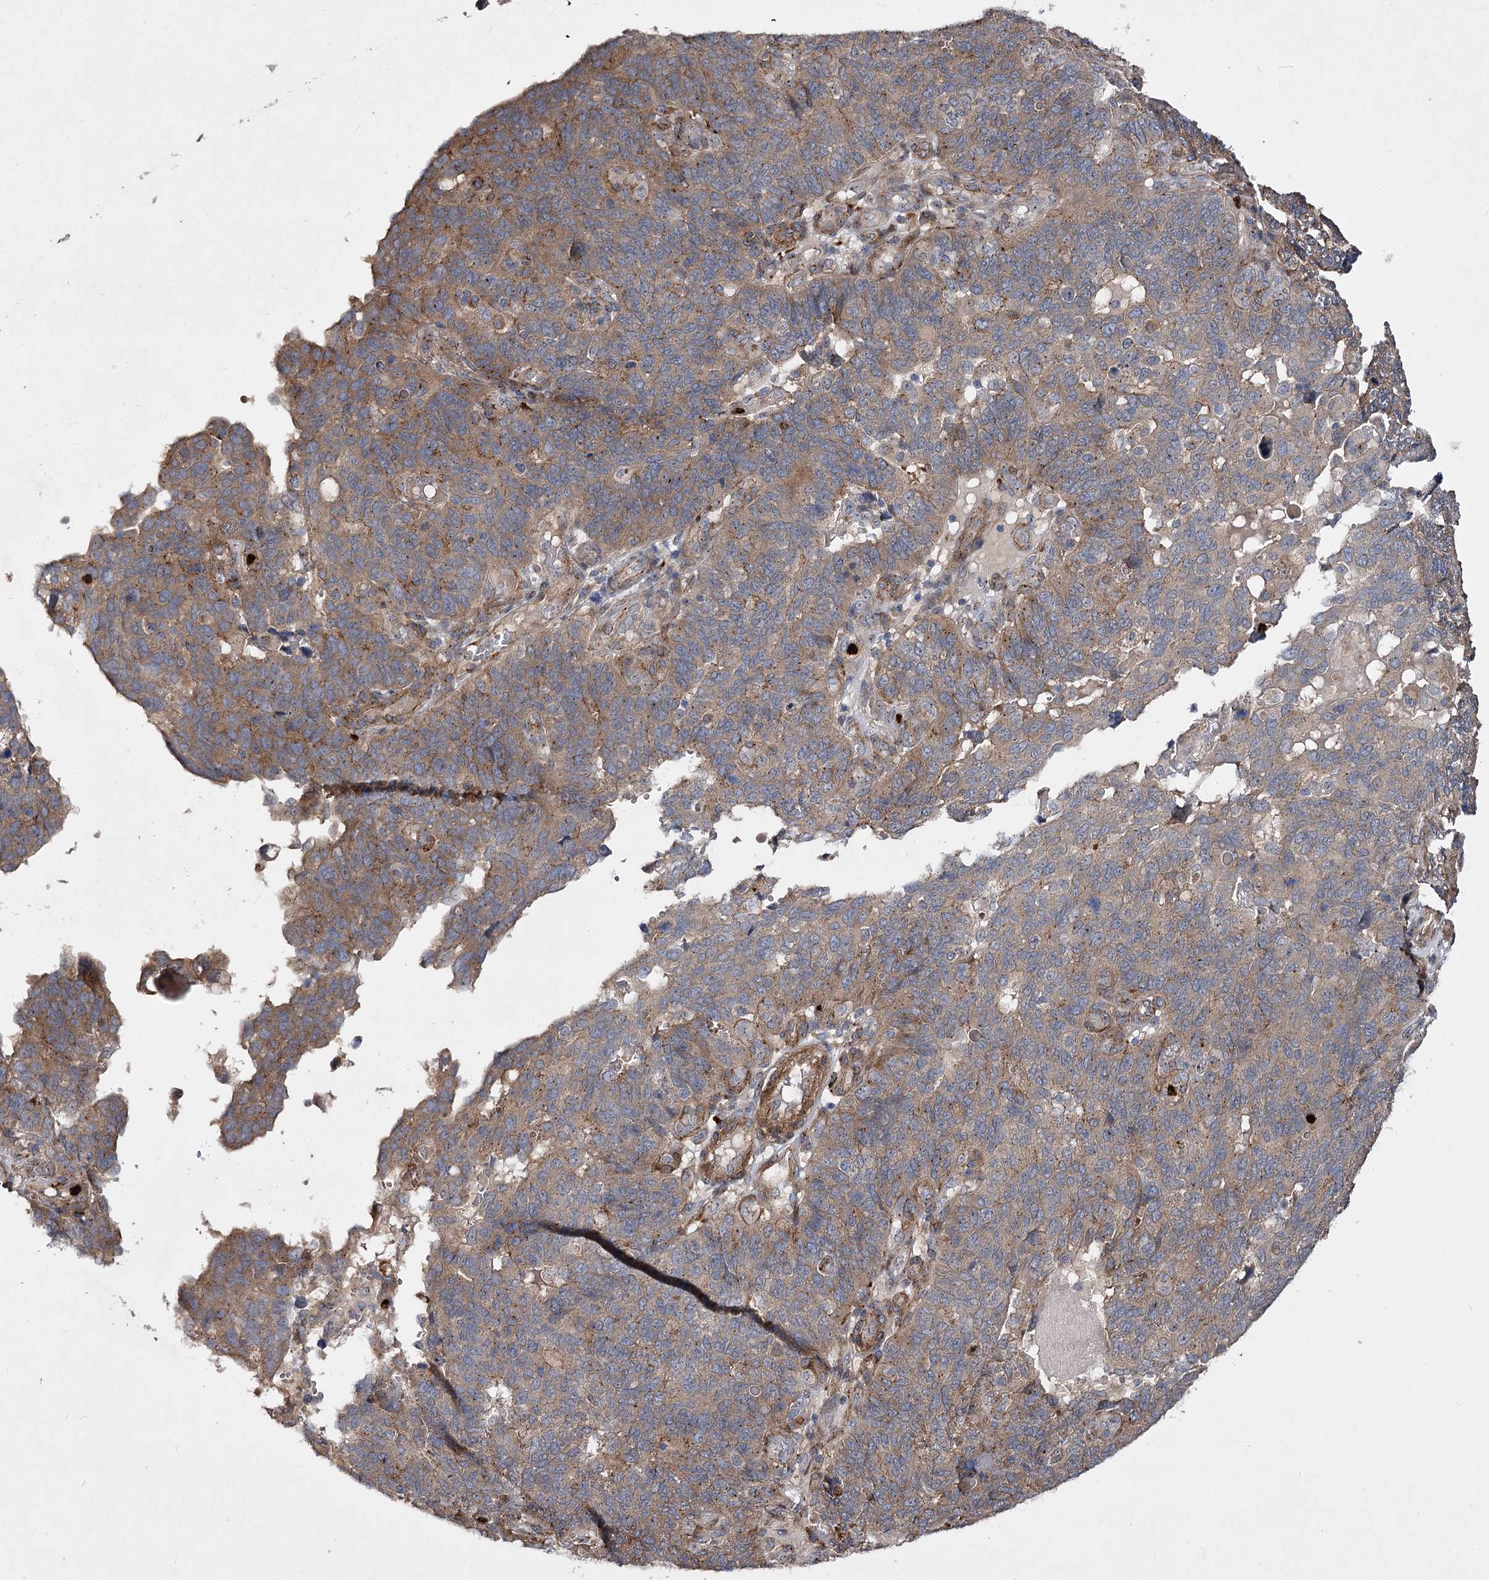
{"staining": {"intensity": "weak", "quantity": ">75%", "location": "cytoplasmic/membranous"}, "tissue": "endometrial cancer", "cell_type": "Tumor cells", "image_type": "cancer", "snomed": [{"axis": "morphology", "description": "Adenocarcinoma, NOS"}, {"axis": "topography", "description": "Endometrium"}], "caption": "An image of human endometrial cancer stained for a protein reveals weak cytoplasmic/membranous brown staining in tumor cells. Using DAB (brown) and hematoxylin (blue) stains, captured at high magnification using brightfield microscopy.", "gene": "MINDY3", "patient": {"sex": "female", "age": 66}}